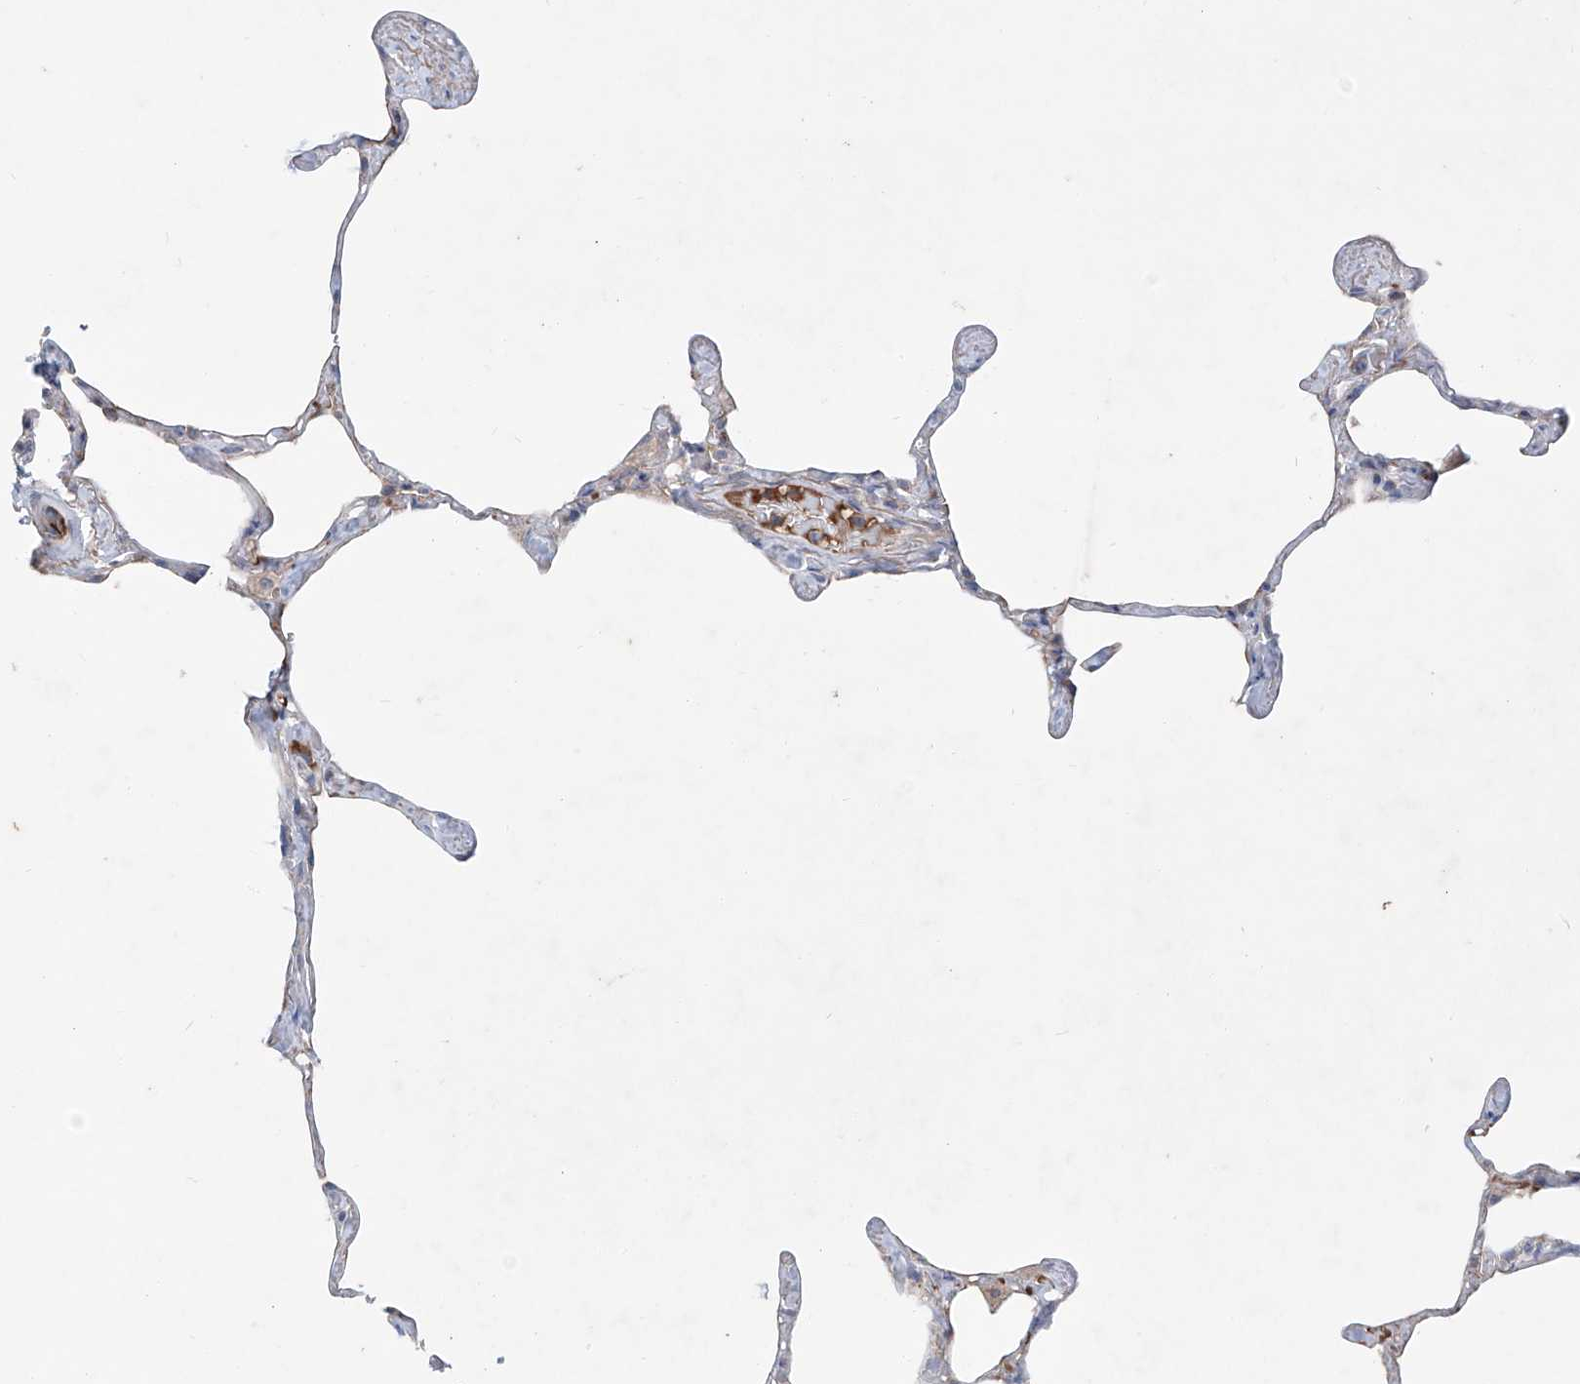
{"staining": {"intensity": "weak", "quantity": "<25%", "location": "cytoplasmic/membranous"}, "tissue": "lung", "cell_type": "Alveolar cells", "image_type": "normal", "snomed": [{"axis": "morphology", "description": "Normal tissue, NOS"}, {"axis": "topography", "description": "Lung"}], "caption": "IHC of benign human lung reveals no expression in alveolar cells.", "gene": "SIX4", "patient": {"sex": "male", "age": 65}}